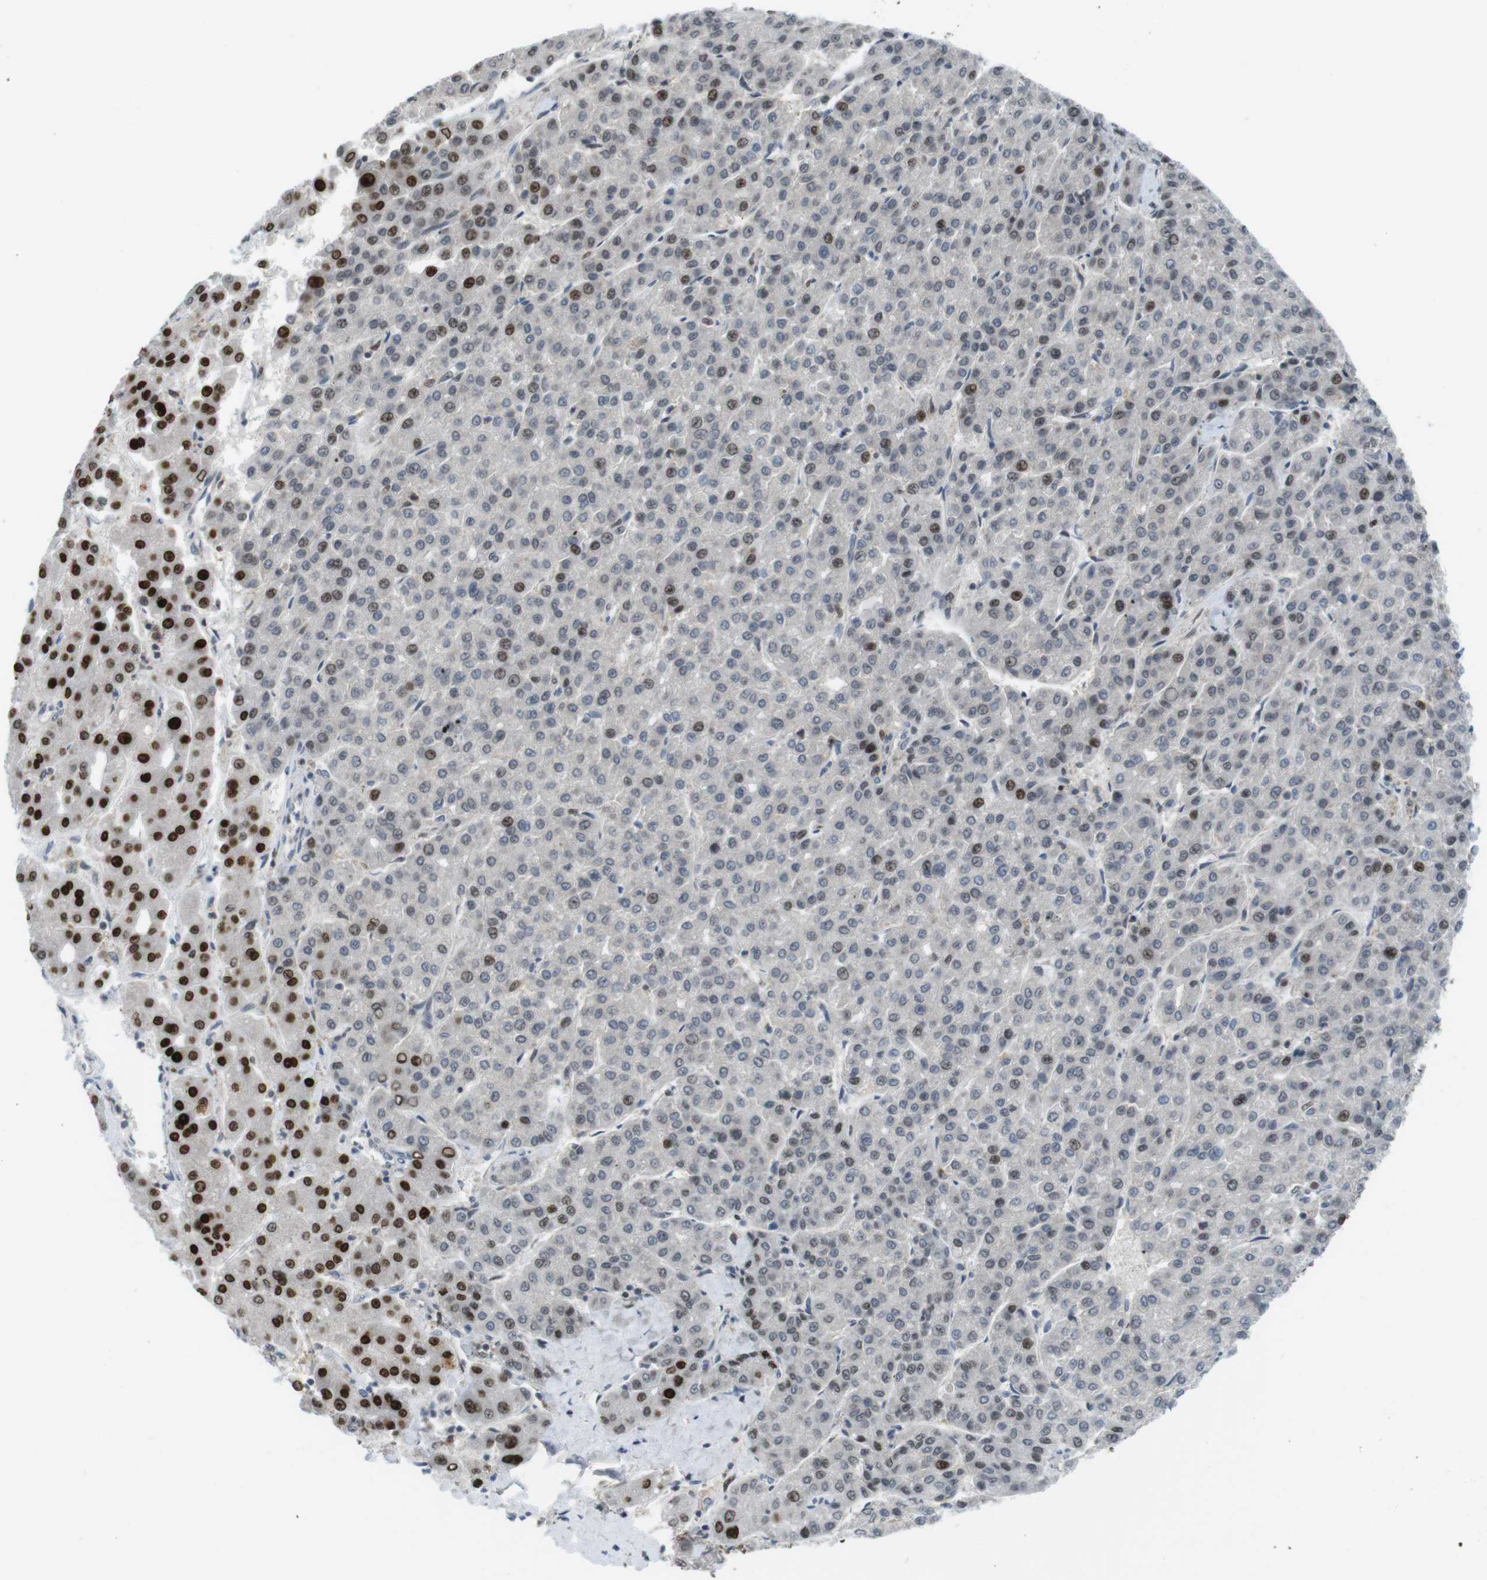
{"staining": {"intensity": "strong", "quantity": "<25%", "location": "nuclear"}, "tissue": "liver cancer", "cell_type": "Tumor cells", "image_type": "cancer", "snomed": [{"axis": "morphology", "description": "Carcinoma, Hepatocellular, NOS"}, {"axis": "topography", "description": "Liver"}], "caption": "Protein expression analysis of human hepatocellular carcinoma (liver) reveals strong nuclear expression in about <25% of tumor cells.", "gene": "RCC1", "patient": {"sex": "male", "age": 65}}